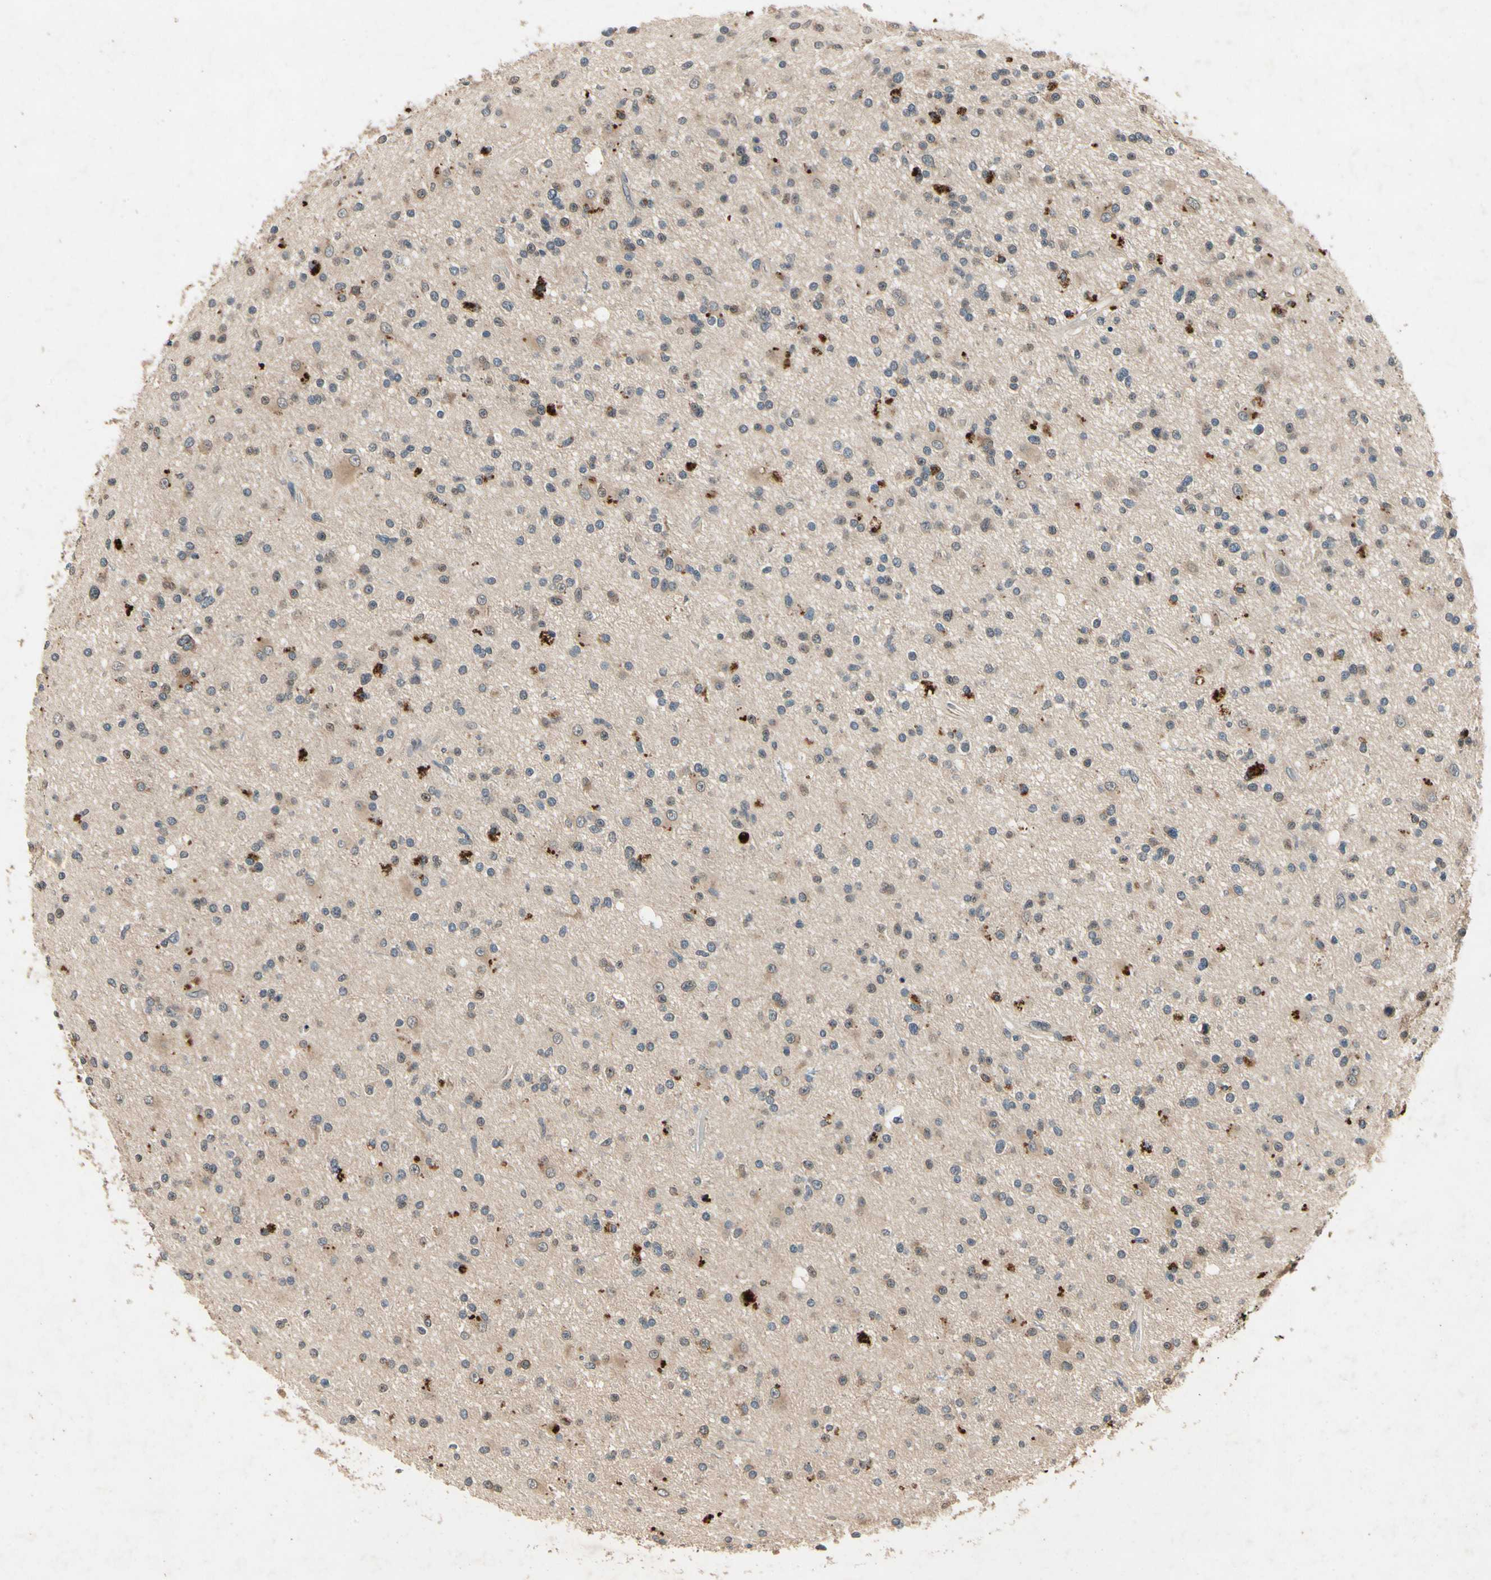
{"staining": {"intensity": "moderate", "quantity": "<25%", "location": "cytoplasmic/membranous"}, "tissue": "glioma", "cell_type": "Tumor cells", "image_type": "cancer", "snomed": [{"axis": "morphology", "description": "Glioma, malignant, High grade"}, {"axis": "topography", "description": "Brain"}], "caption": "A high-resolution photomicrograph shows immunohistochemistry (IHC) staining of glioma, which exhibits moderate cytoplasmic/membranous positivity in about <25% of tumor cells.", "gene": "DPY19L3", "patient": {"sex": "male", "age": 33}}